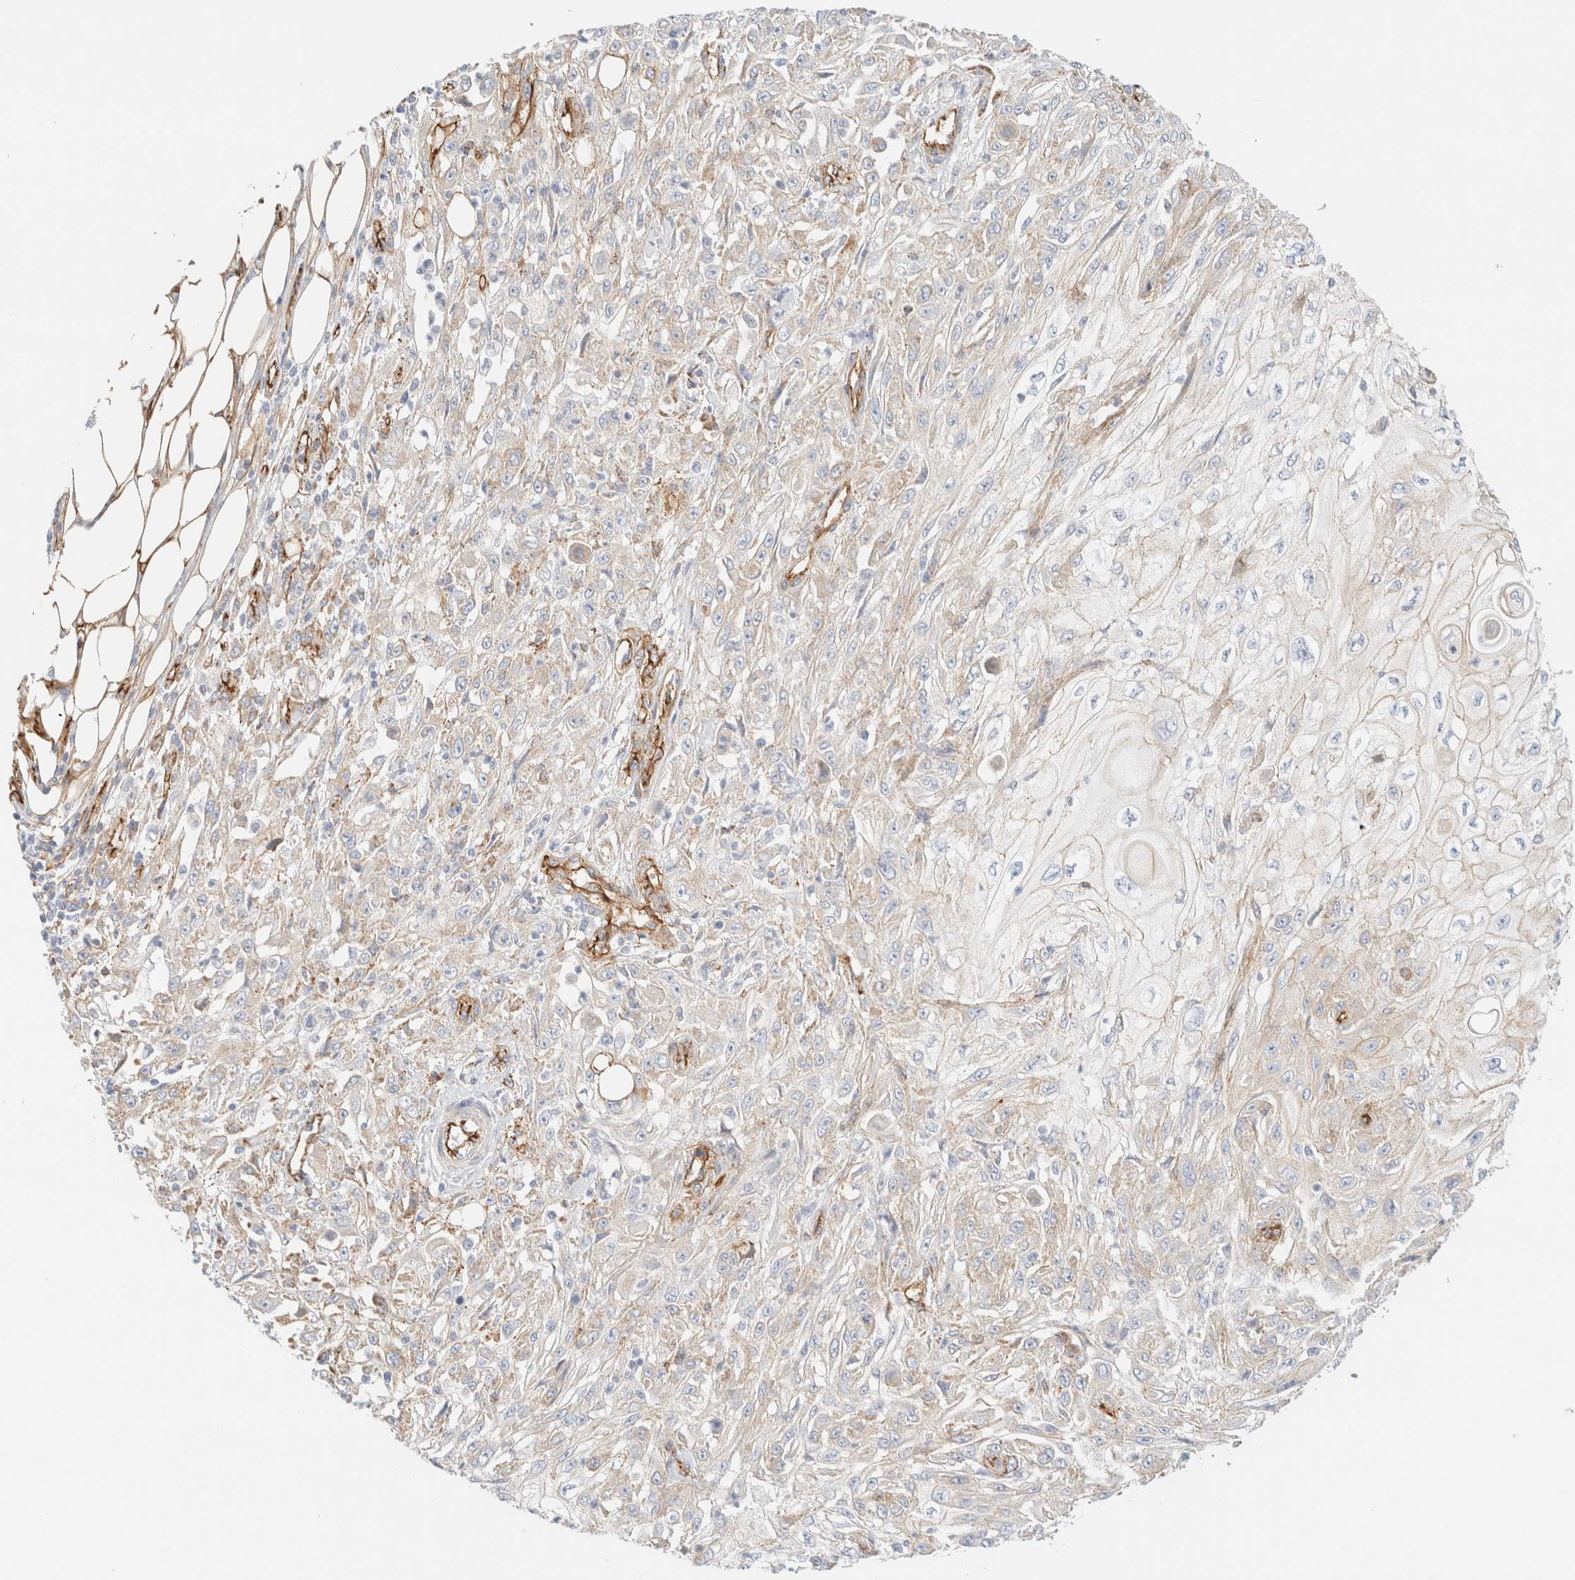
{"staining": {"intensity": "negative", "quantity": "none", "location": "none"}, "tissue": "skin cancer", "cell_type": "Tumor cells", "image_type": "cancer", "snomed": [{"axis": "morphology", "description": "Squamous cell carcinoma, NOS"}, {"axis": "morphology", "description": "Squamous cell carcinoma, metastatic, NOS"}, {"axis": "topography", "description": "Skin"}, {"axis": "topography", "description": "Lymph node"}], "caption": "Immunohistochemistry (IHC) micrograph of squamous cell carcinoma (skin) stained for a protein (brown), which displays no positivity in tumor cells. Brightfield microscopy of immunohistochemistry stained with DAB (3,3'-diaminobenzidine) (brown) and hematoxylin (blue), captured at high magnification.", "gene": "CYB5R4", "patient": {"sex": "male", "age": 75}}